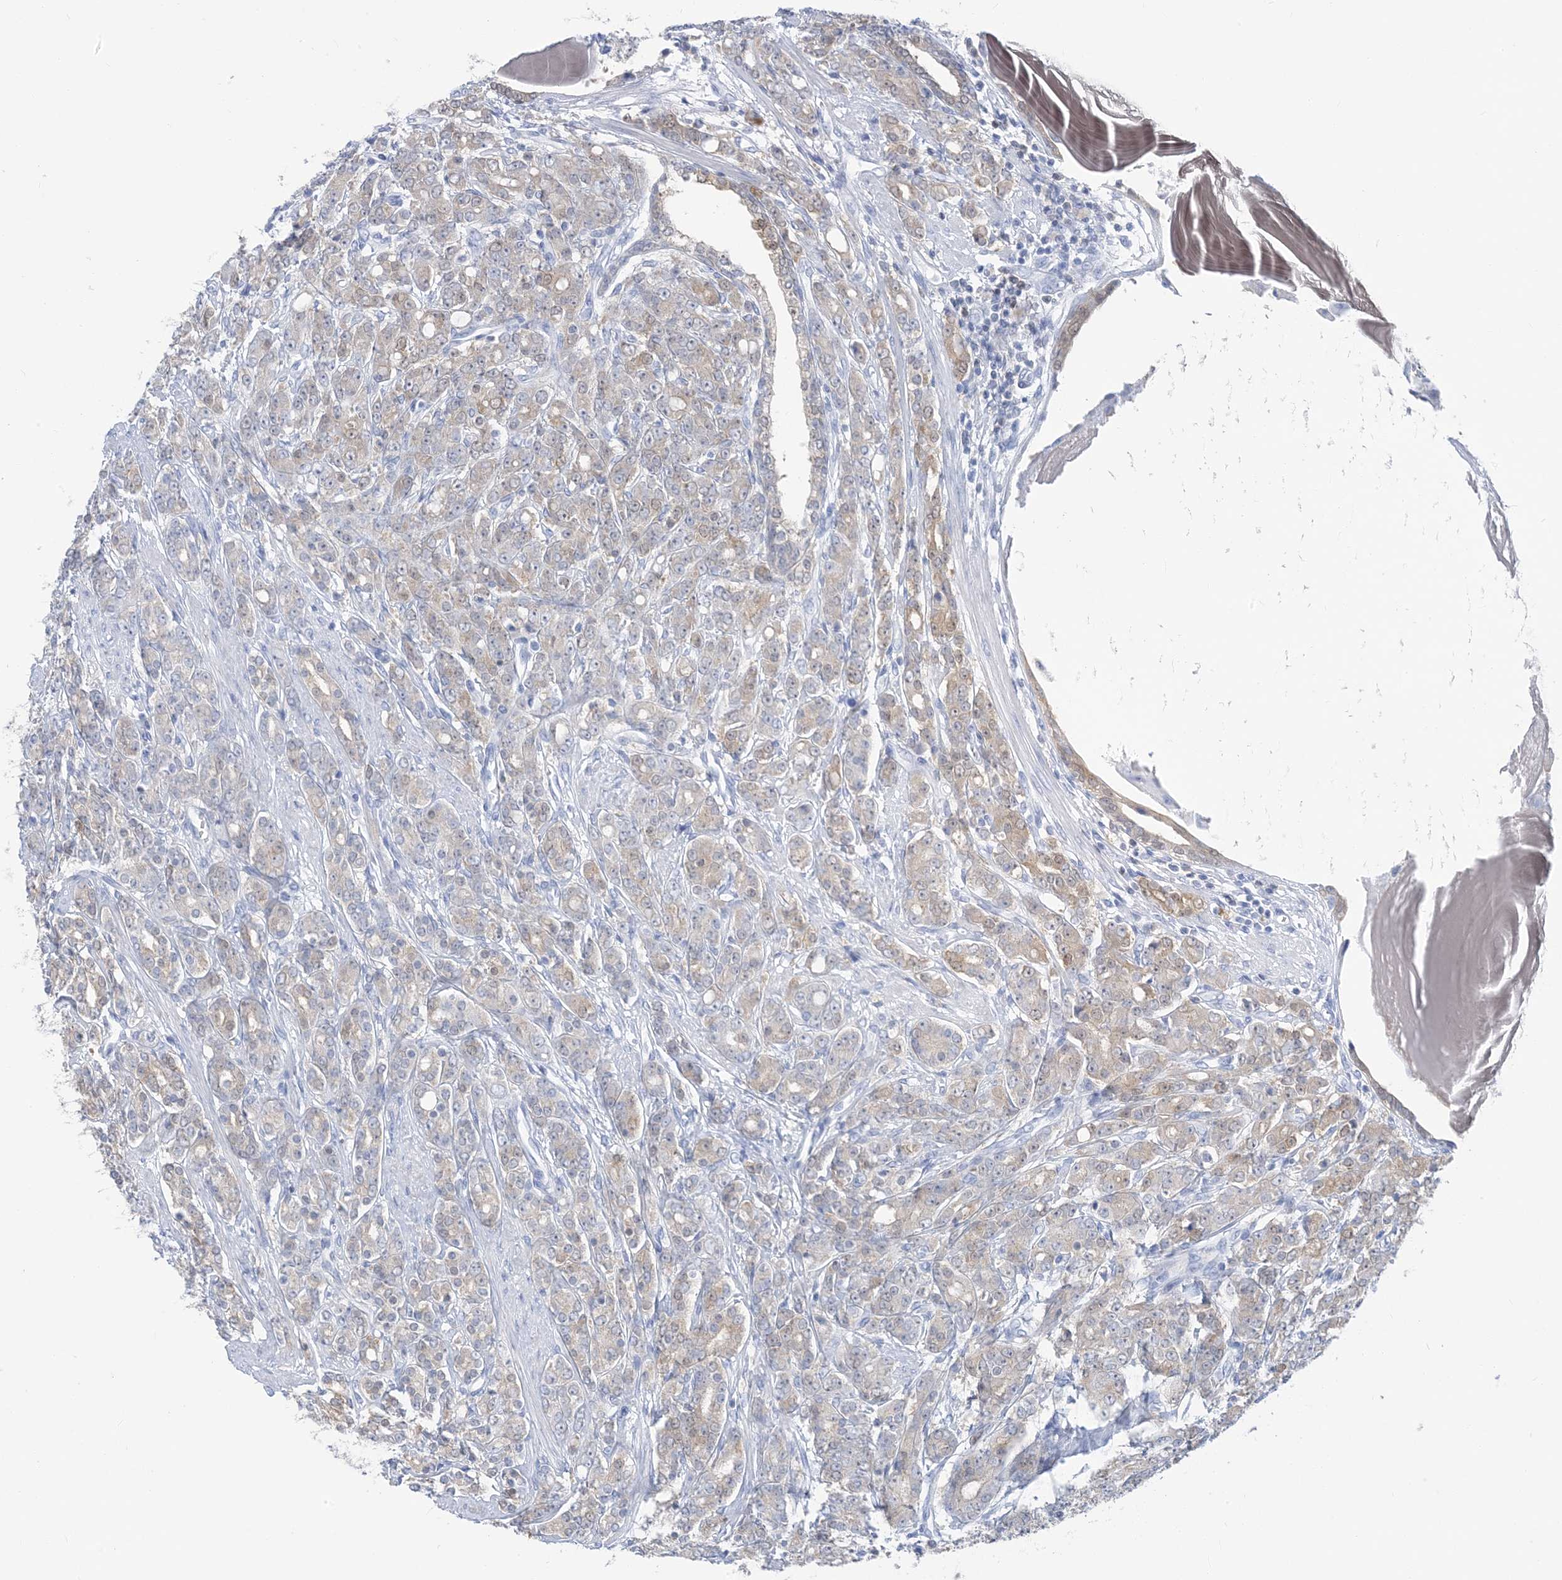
{"staining": {"intensity": "weak", "quantity": "25%-75%", "location": "cytoplasmic/membranous"}, "tissue": "prostate cancer", "cell_type": "Tumor cells", "image_type": "cancer", "snomed": [{"axis": "morphology", "description": "Adenocarcinoma, High grade"}, {"axis": "topography", "description": "Prostate"}], "caption": "The micrograph exhibits a brown stain indicating the presence of a protein in the cytoplasmic/membranous of tumor cells in high-grade adenocarcinoma (prostate).", "gene": "SH3YL1", "patient": {"sex": "male", "age": 62}}